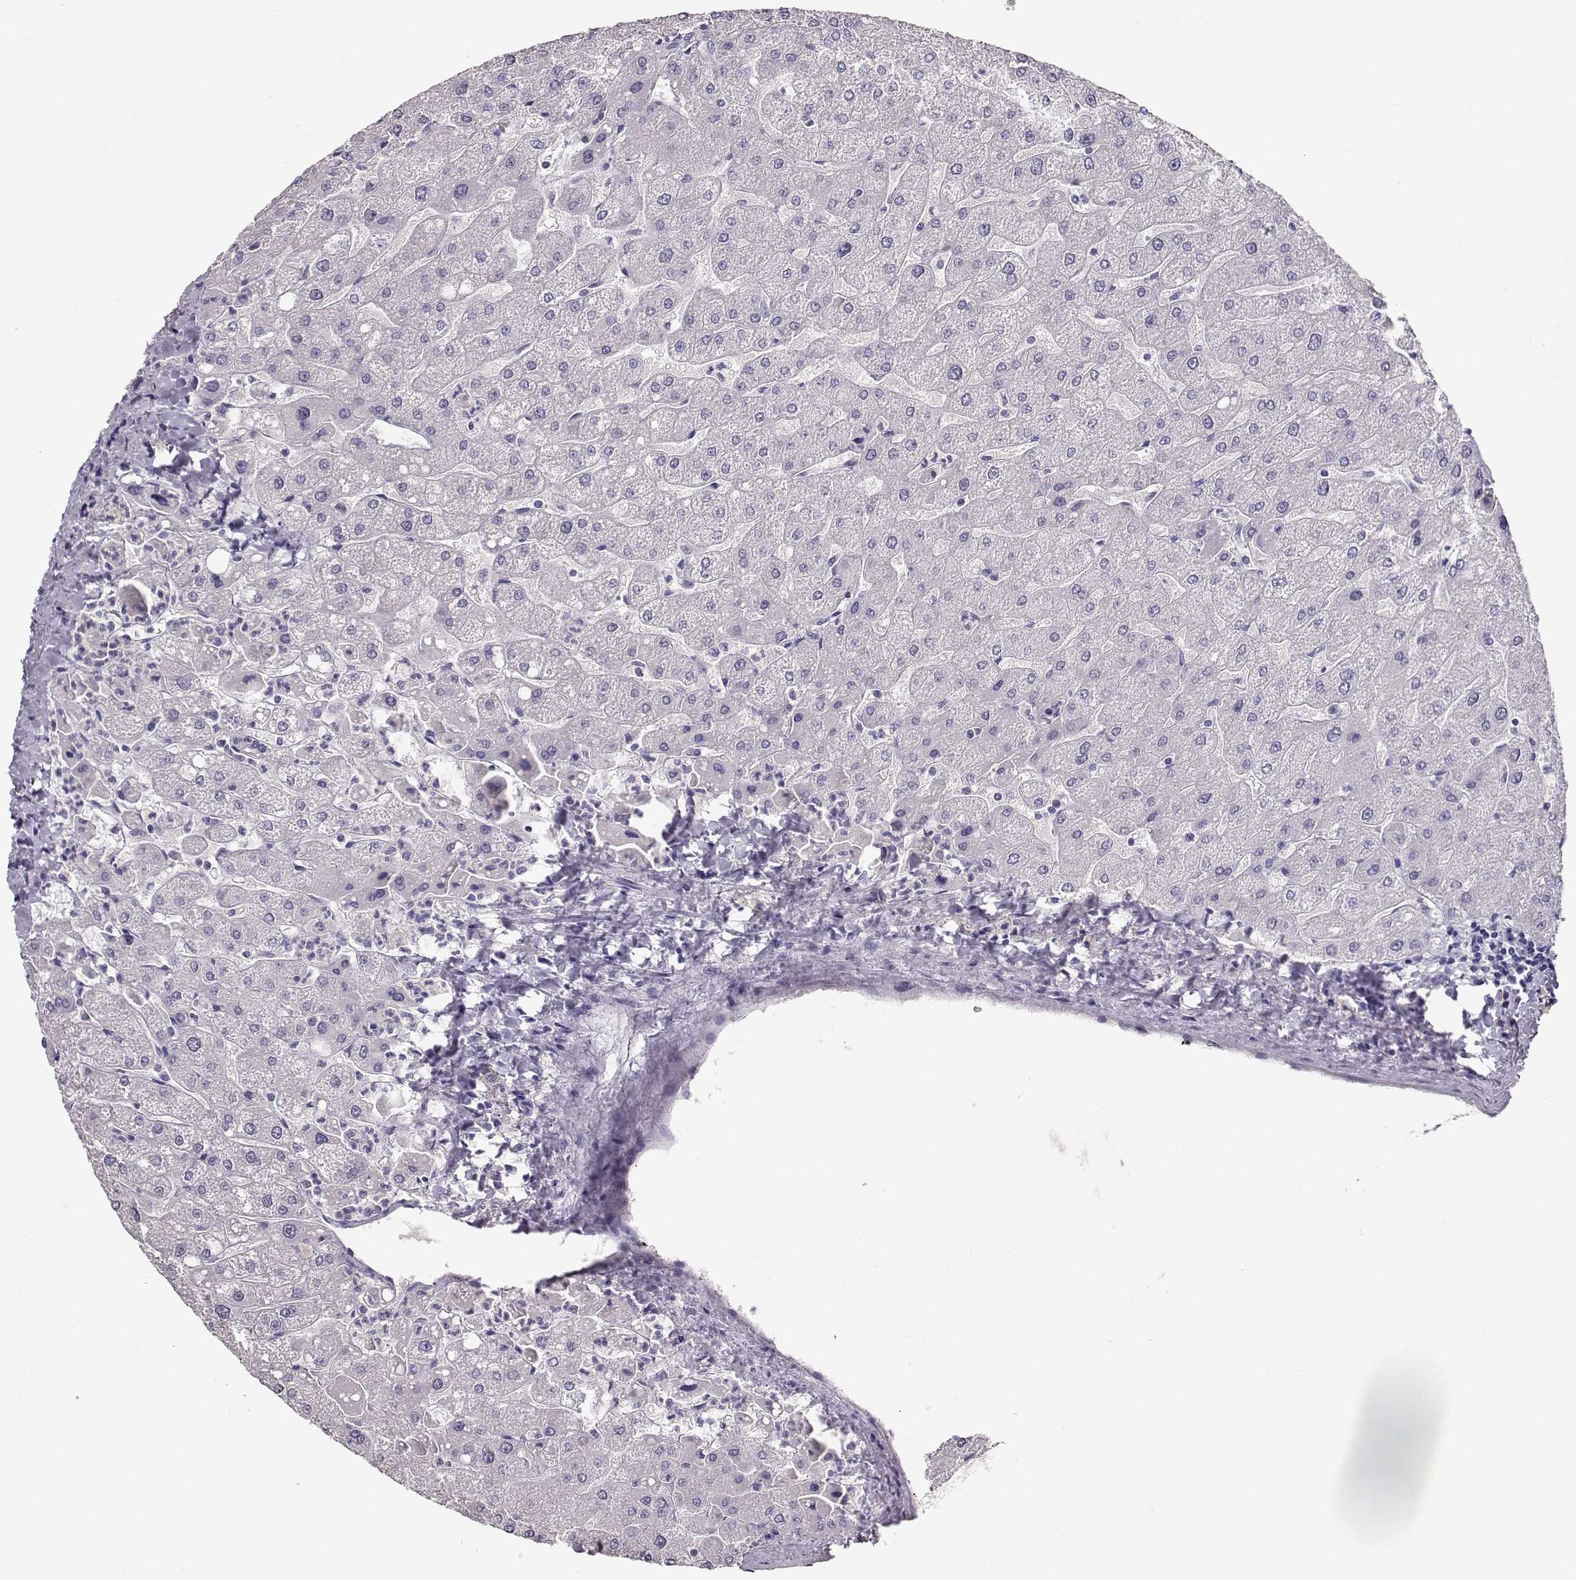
{"staining": {"intensity": "negative", "quantity": "none", "location": "none"}, "tissue": "liver", "cell_type": "Cholangiocytes", "image_type": "normal", "snomed": [{"axis": "morphology", "description": "Normal tissue, NOS"}, {"axis": "topography", "description": "Liver"}], "caption": "IHC photomicrograph of unremarkable liver stained for a protein (brown), which displays no staining in cholangiocytes. (Immunohistochemistry (ihc), brightfield microscopy, high magnification).", "gene": "NDRG4", "patient": {"sex": "male", "age": 67}}